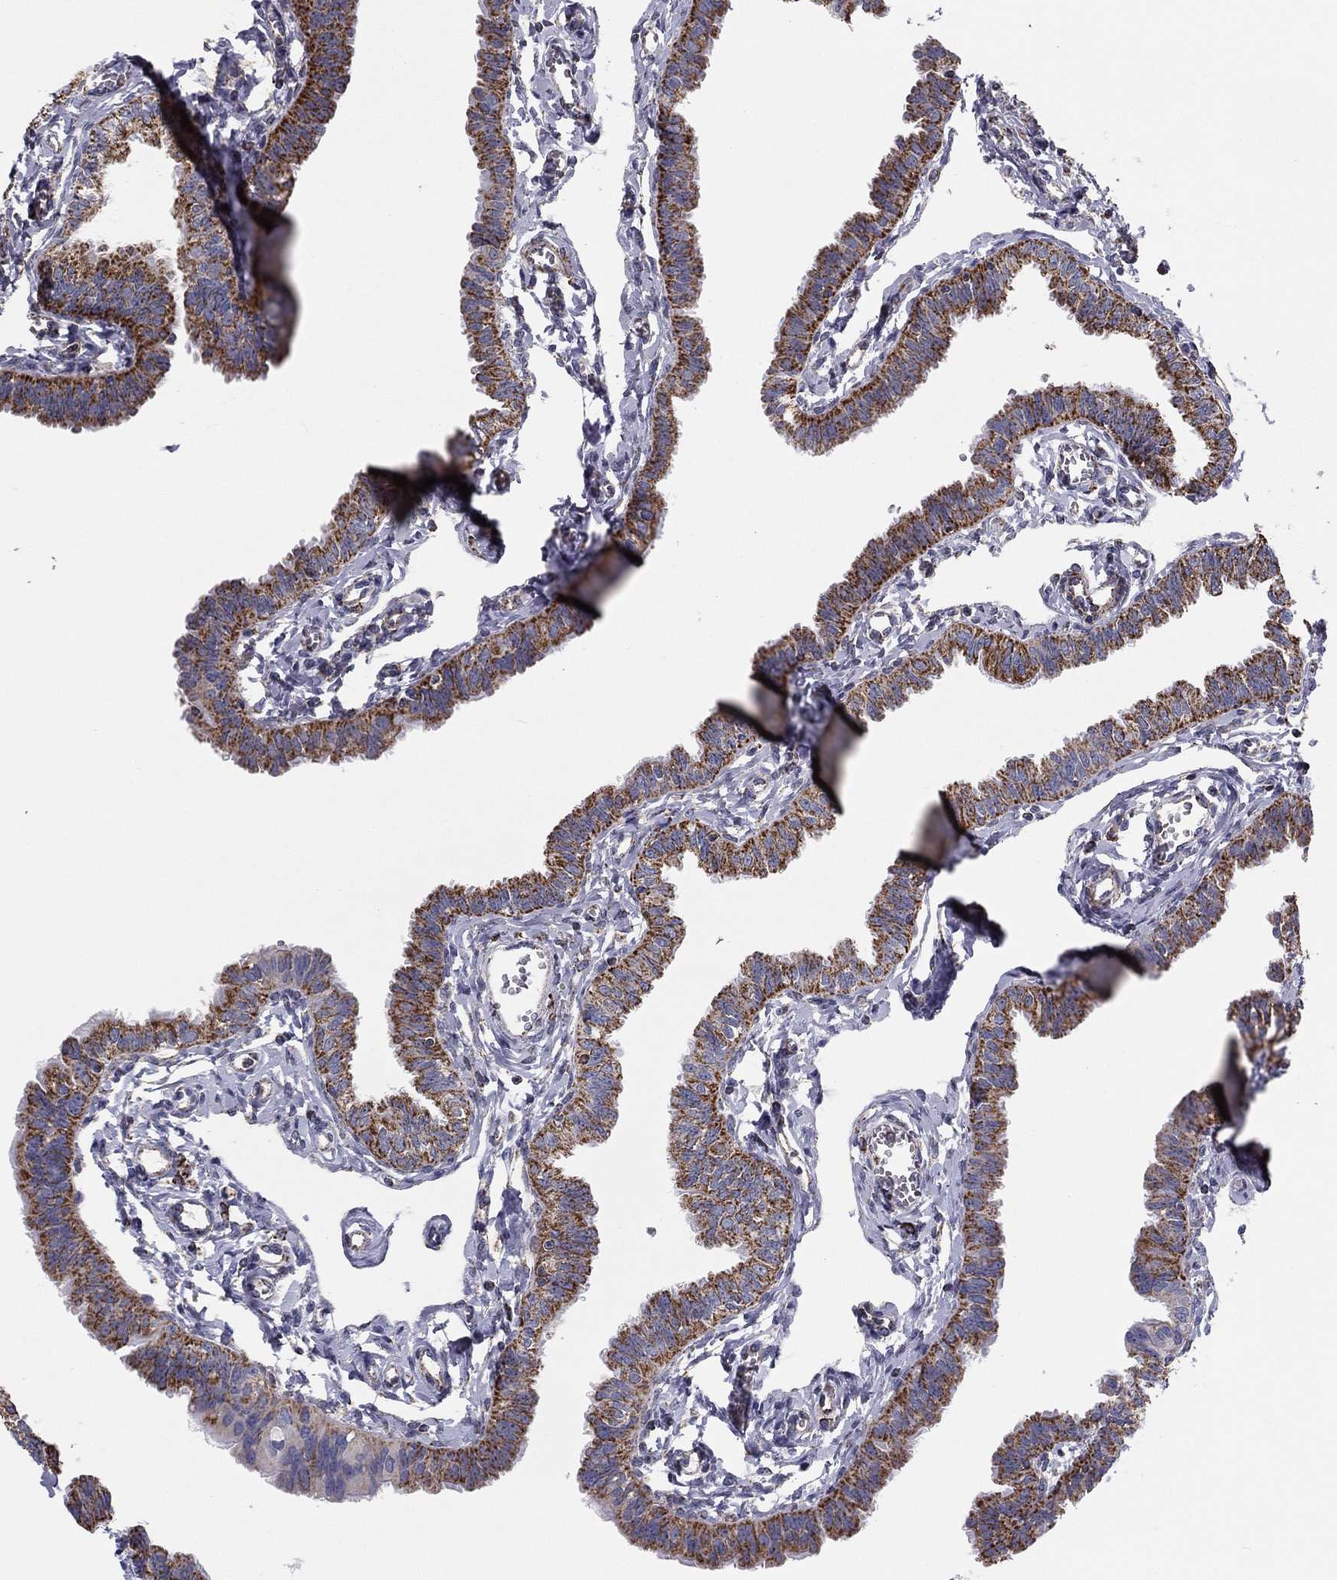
{"staining": {"intensity": "strong", "quantity": "25%-75%", "location": "cytoplasmic/membranous"}, "tissue": "fallopian tube", "cell_type": "Glandular cells", "image_type": "normal", "snomed": [{"axis": "morphology", "description": "Normal tissue, NOS"}, {"axis": "topography", "description": "Fallopian tube"}], "caption": "The immunohistochemical stain shows strong cytoplasmic/membranous expression in glandular cells of unremarkable fallopian tube. The protein is shown in brown color, while the nuclei are stained blue.", "gene": "NDUFV1", "patient": {"sex": "female", "age": 54}}